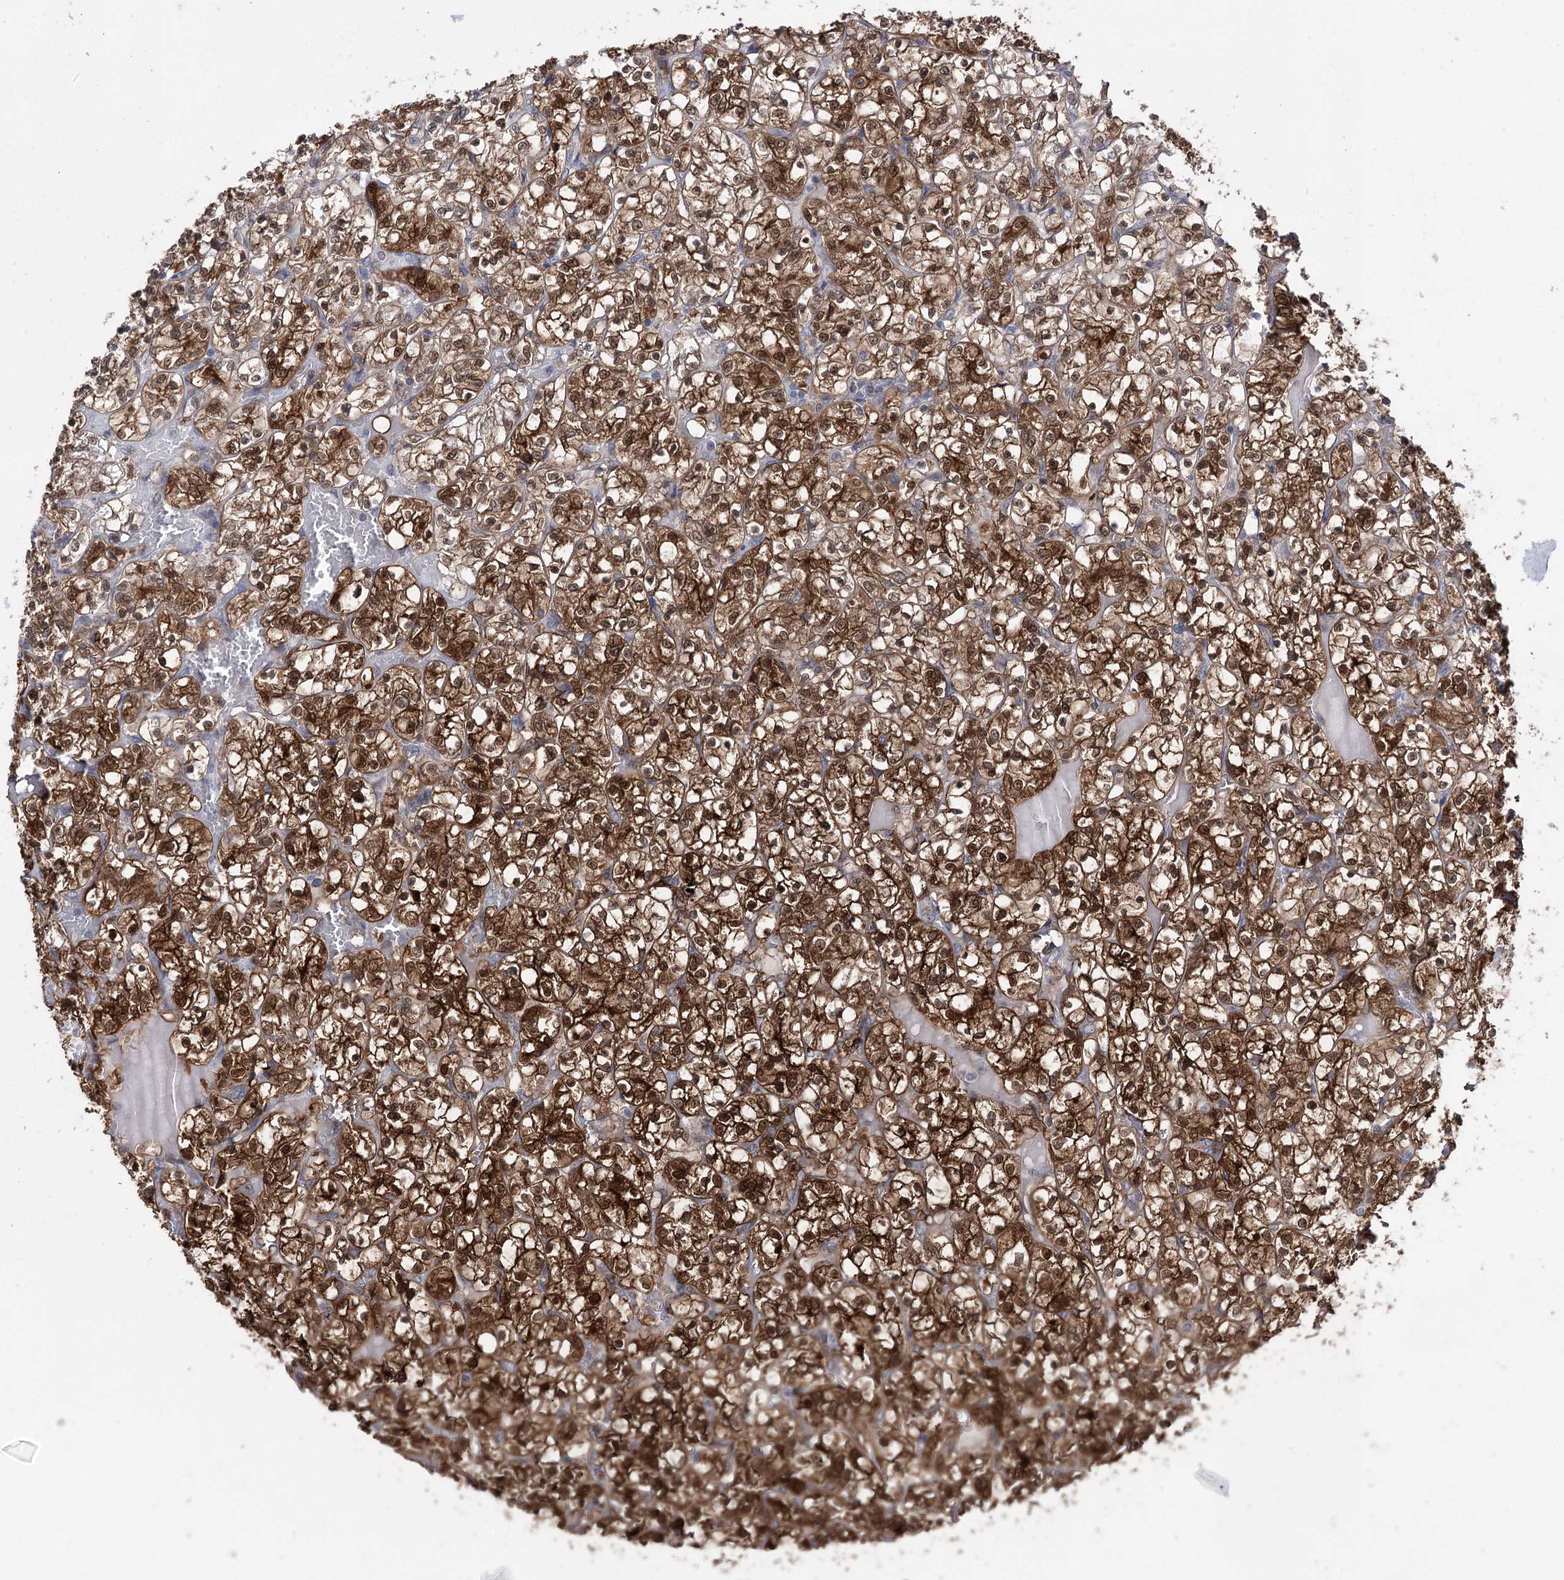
{"staining": {"intensity": "strong", "quantity": ">75%", "location": "cytoplasmic/membranous,nuclear"}, "tissue": "renal cancer", "cell_type": "Tumor cells", "image_type": "cancer", "snomed": [{"axis": "morphology", "description": "Adenocarcinoma, NOS"}, {"axis": "topography", "description": "Kidney"}], "caption": "IHC of human renal cancer reveals high levels of strong cytoplasmic/membranous and nuclear positivity in about >75% of tumor cells. Using DAB (brown) and hematoxylin (blue) stains, captured at high magnification using brightfield microscopy.", "gene": "PTER", "patient": {"sex": "female", "age": 69}}